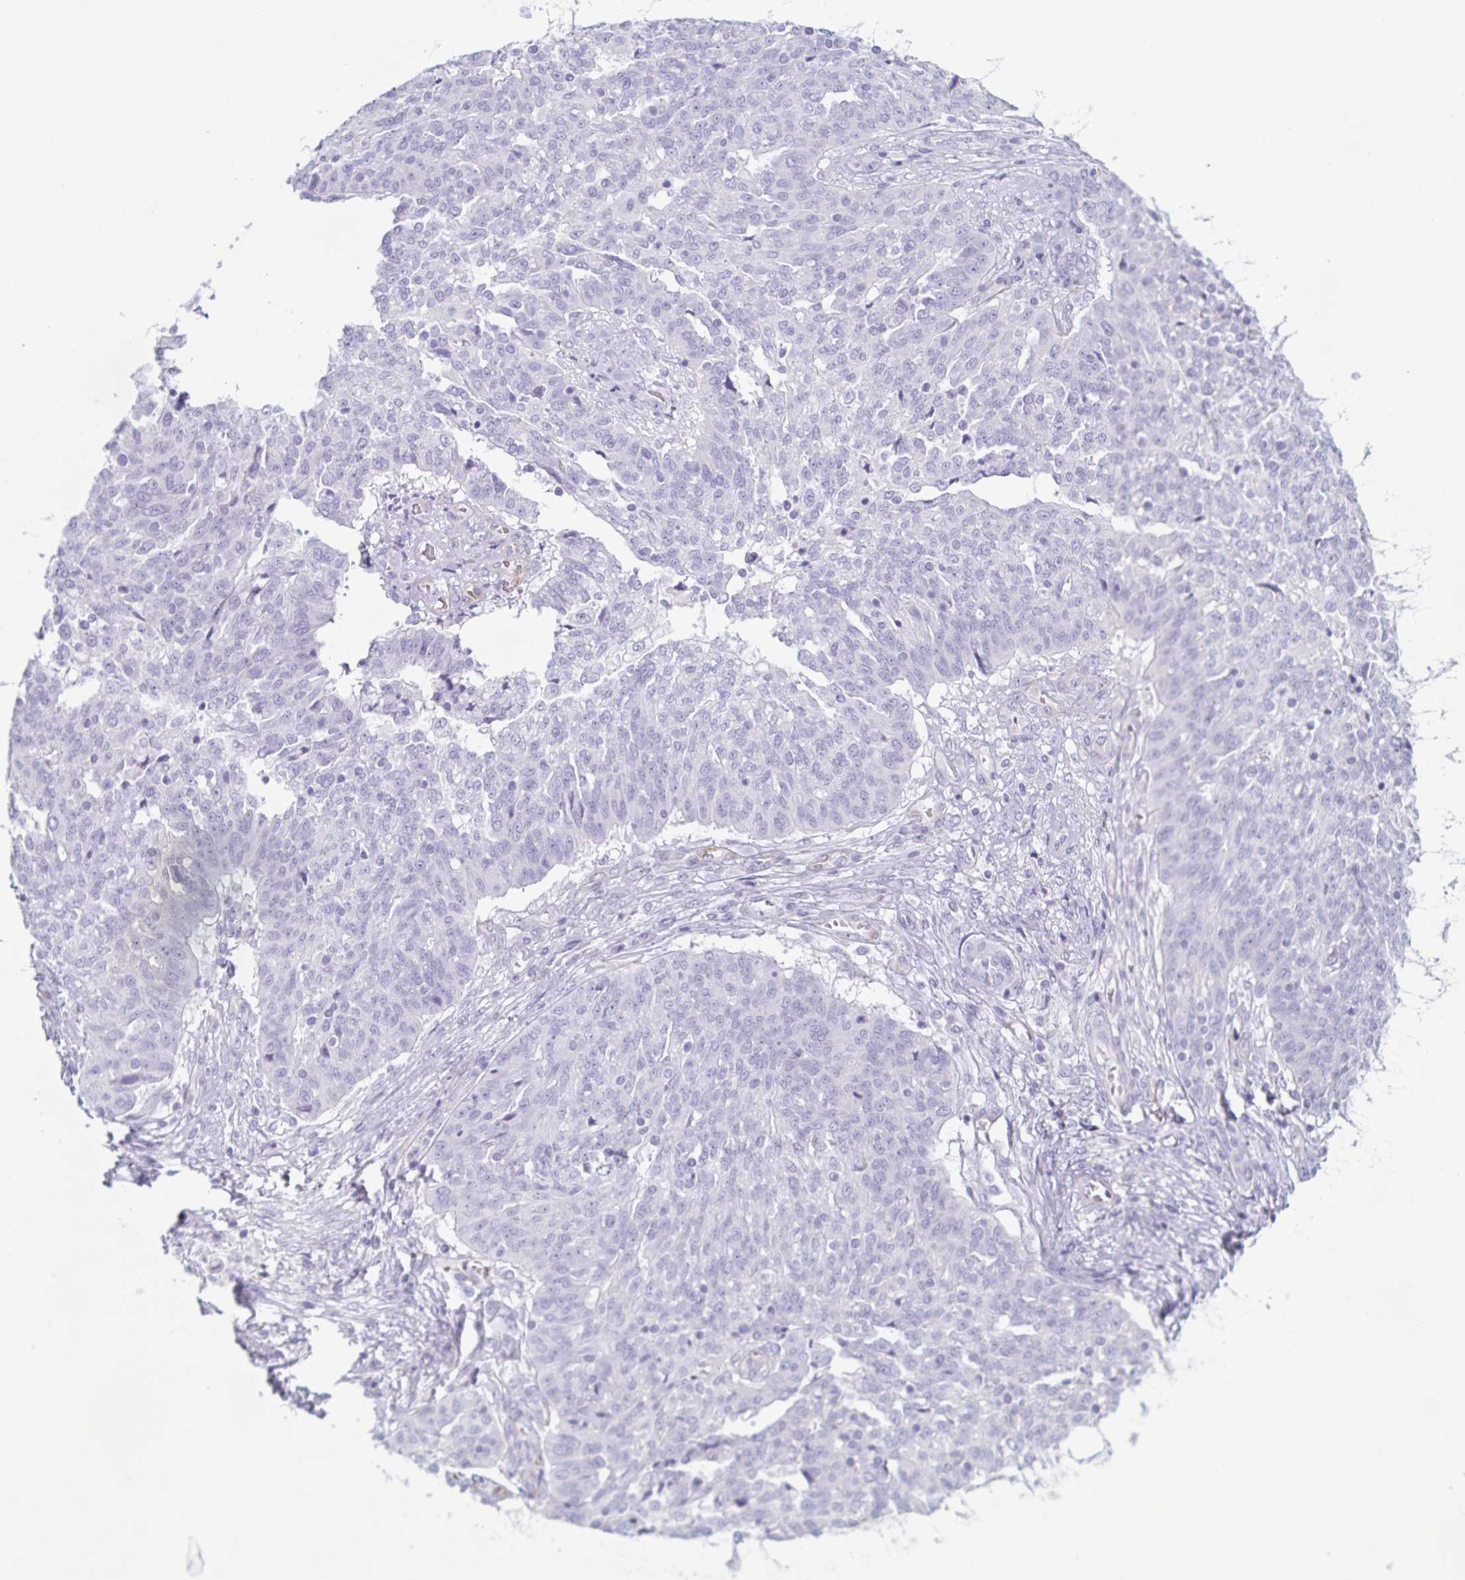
{"staining": {"intensity": "negative", "quantity": "none", "location": "none"}, "tissue": "ovarian cancer", "cell_type": "Tumor cells", "image_type": "cancer", "snomed": [{"axis": "morphology", "description": "Cystadenocarcinoma, serous, NOS"}, {"axis": "topography", "description": "Ovary"}], "caption": "This is a image of immunohistochemistry staining of ovarian serous cystadenocarcinoma, which shows no positivity in tumor cells.", "gene": "PRR27", "patient": {"sex": "female", "age": 67}}